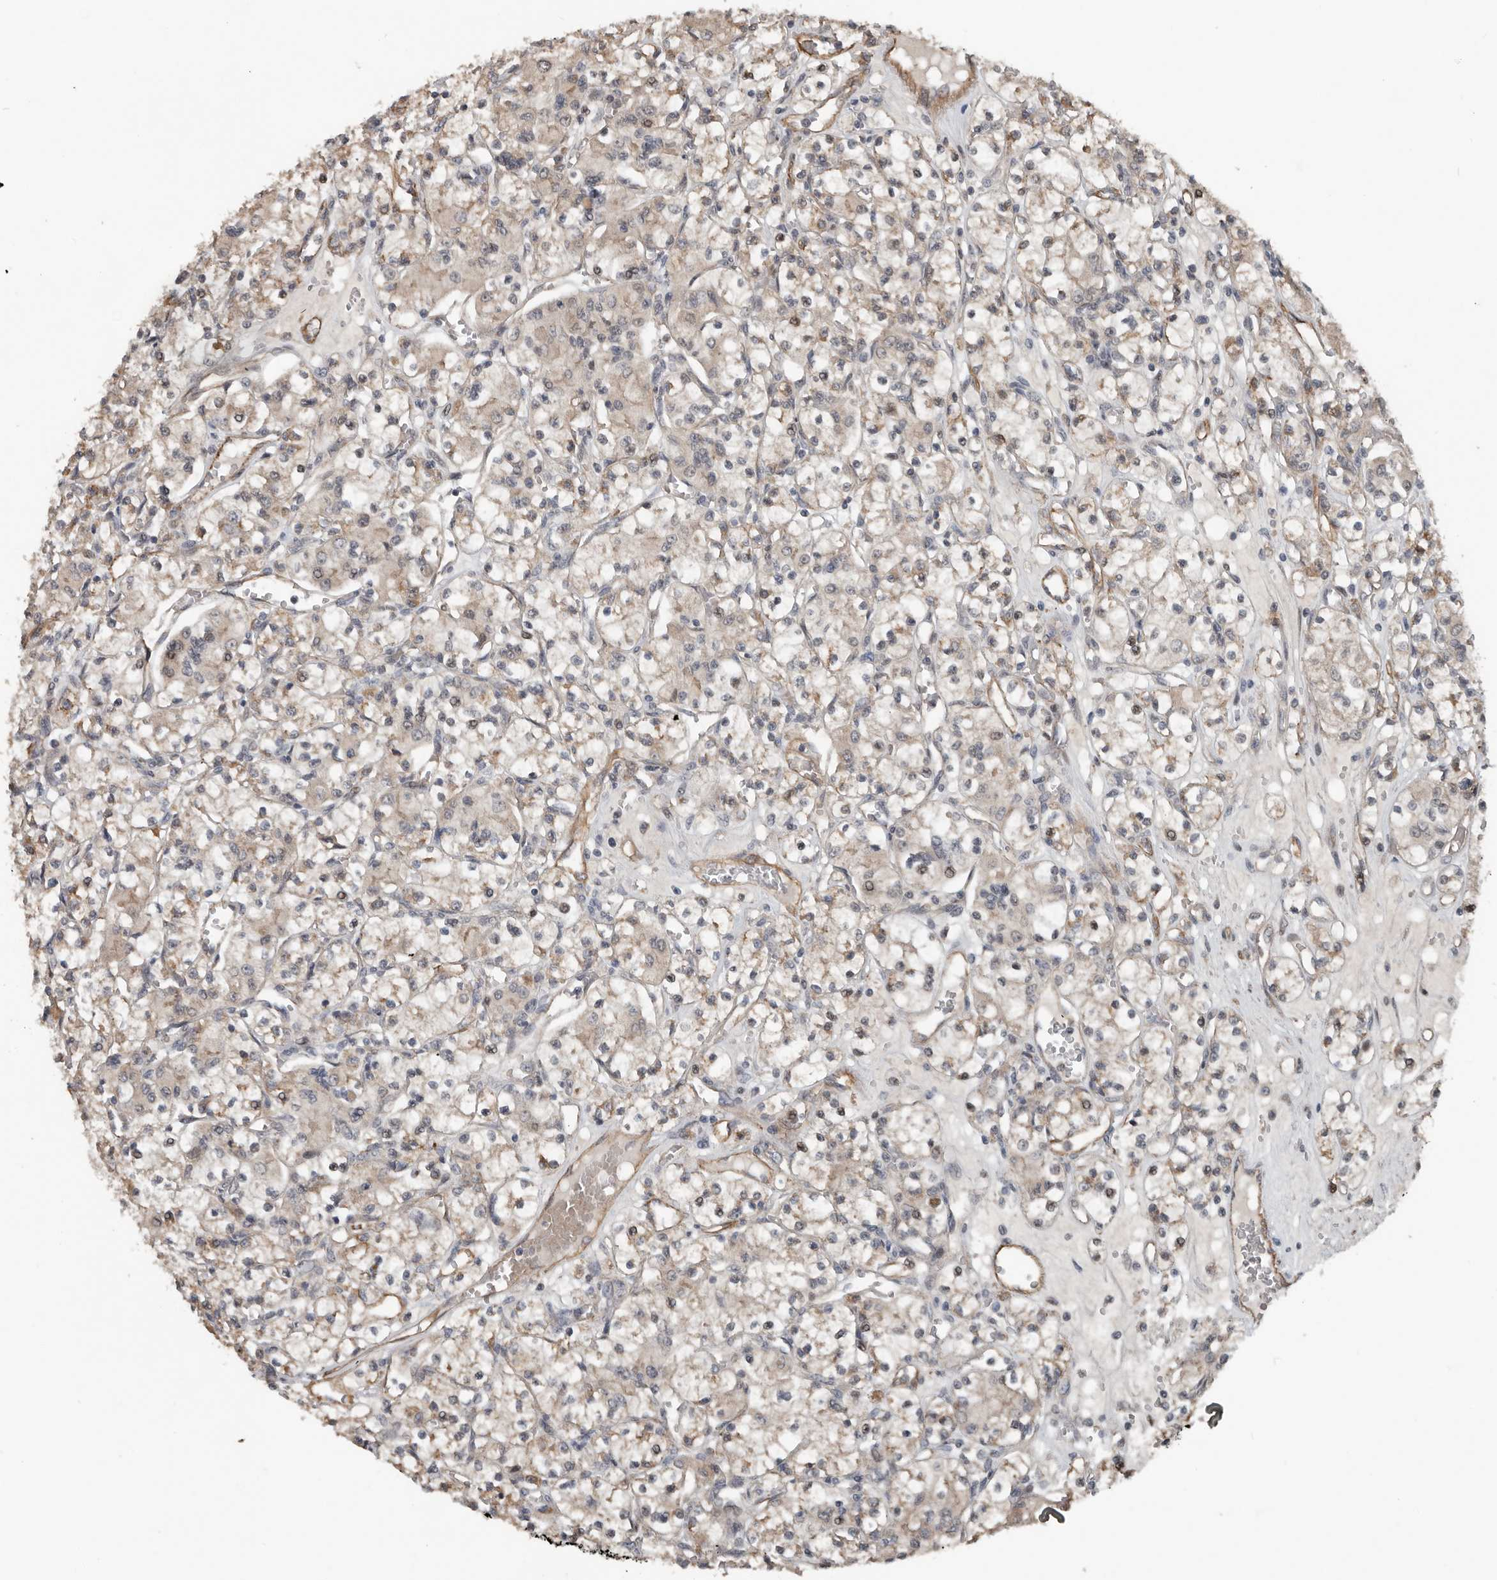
{"staining": {"intensity": "weak", "quantity": "25%-75%", "location": "cytoplasmic/membranous"}, "tissue": "renal cancer", "cell_type": "Tumor cells", "image_type": "cancer", "snomed": [{"axis": "morphology", "description": "Adenocarcinoma, NOS"}, {"axis": "topography", "description": "Kidney"}], "caption": "Tumor cells display low levels of weak cytoplasmic/membranous positivity in about 25%-75% of cells in adenocarcinoma (renal).", "gene": "YOD1", "patient": {"sex": "female", "age": 59}}